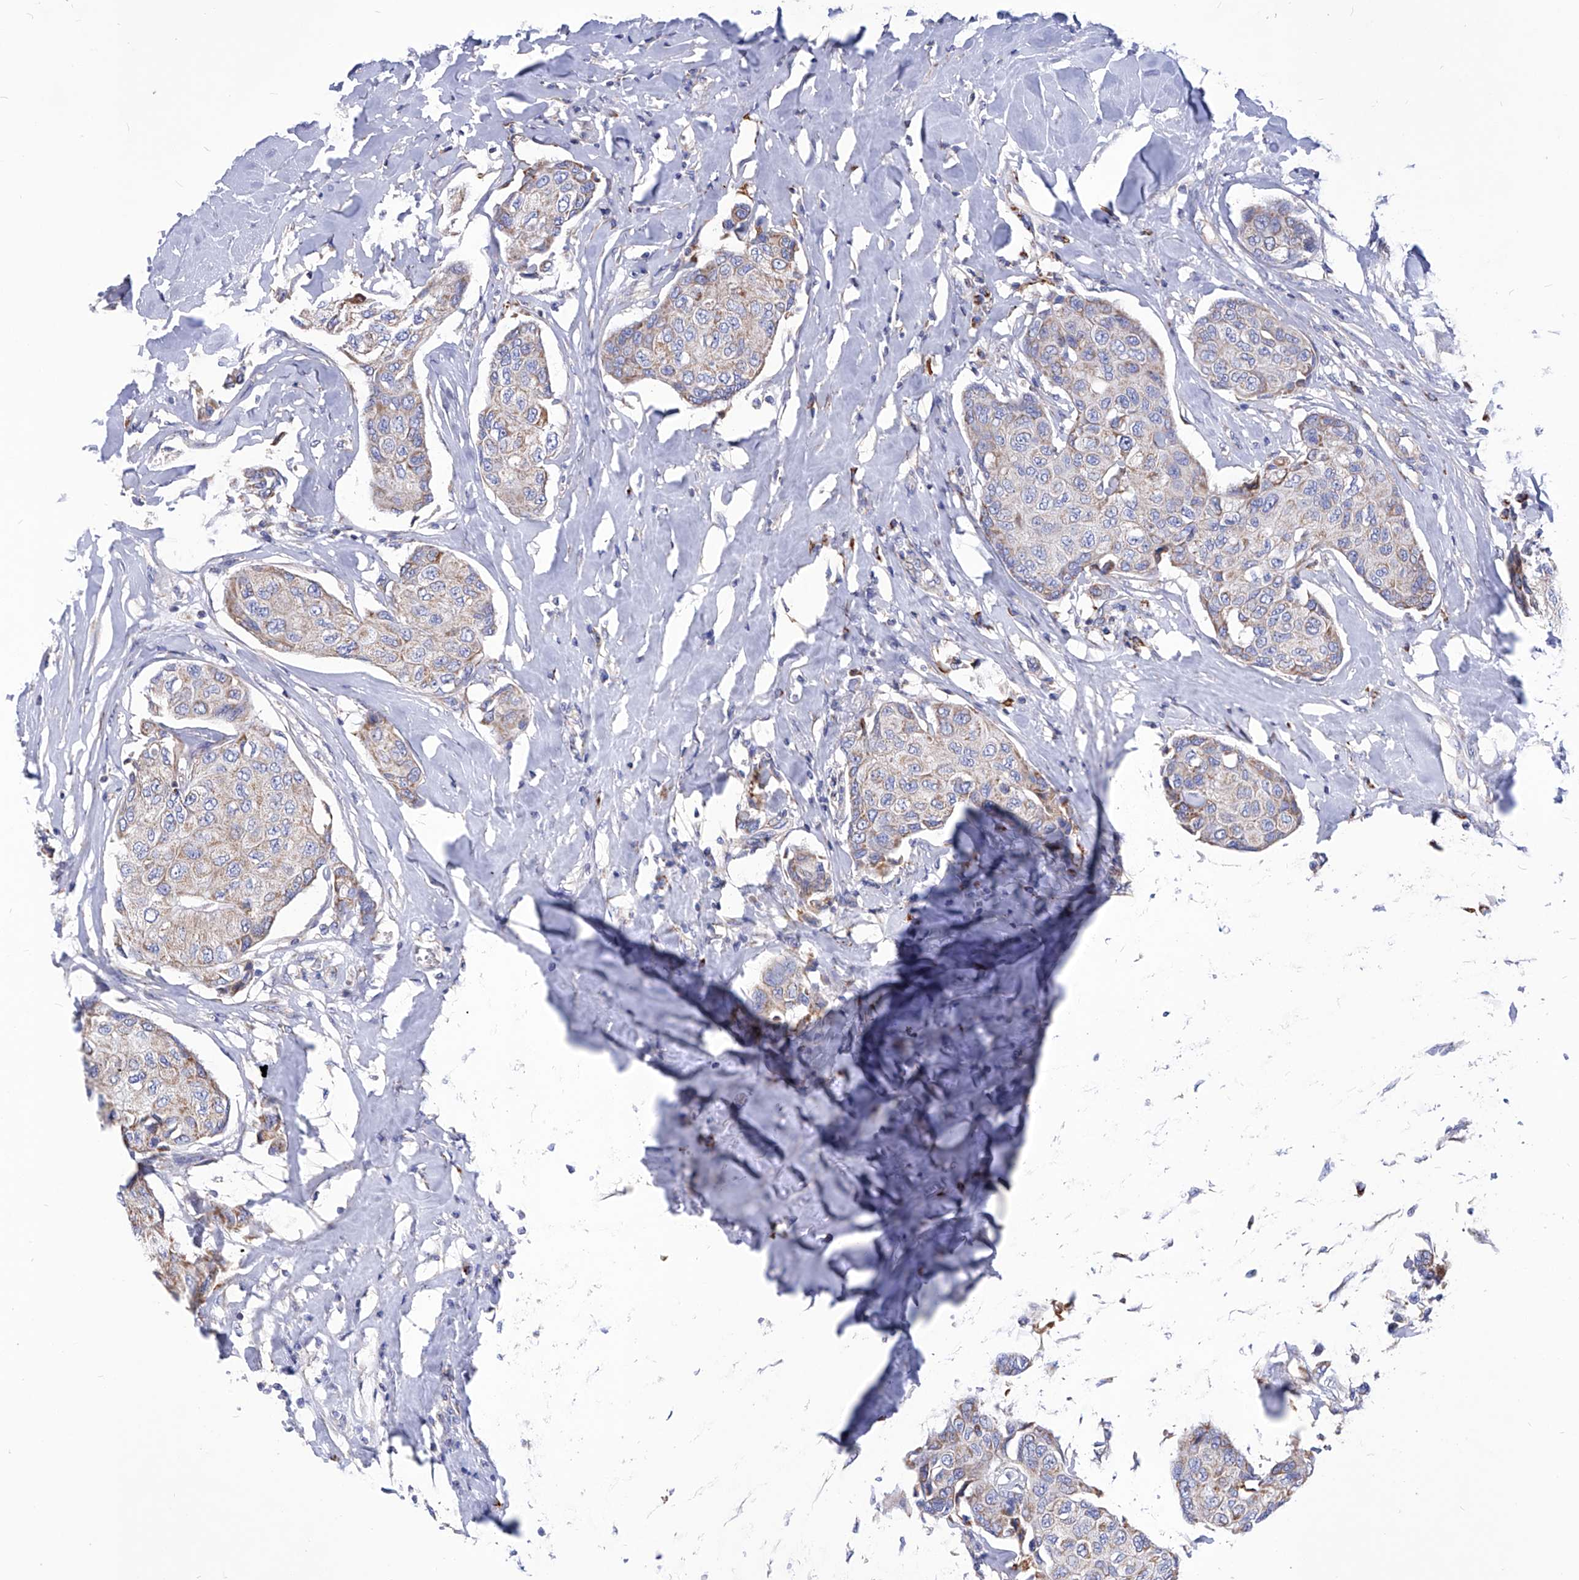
{"staining": {"intensity": "weak", "quantity": "25%-75%", "location": "cytoplasmic/membranous"}, "tissue": "breast cancer", "cell_type": "Tumor cells", "image_type": "cancer", "snomed": [{"axis": "morphology", "description": "Duct carcinoma"}, {"axis": "topography", "description": "Breast"}], "caption": "High-magnification brightfield microscopy of intraductal carcinoma (breast) stained with DAB (brown) and counterstained with hematoxylin (blue). tumor cells exhibit weak cytoplasmic/membranous staining is present in about25%-75% of cells. Using DAB (brown) and hematoxylin (blue) stains, captured at high magnification using brightfield microscopy.", "gene": "HRNR", "patient": {"sex": "female", "age": 80}}